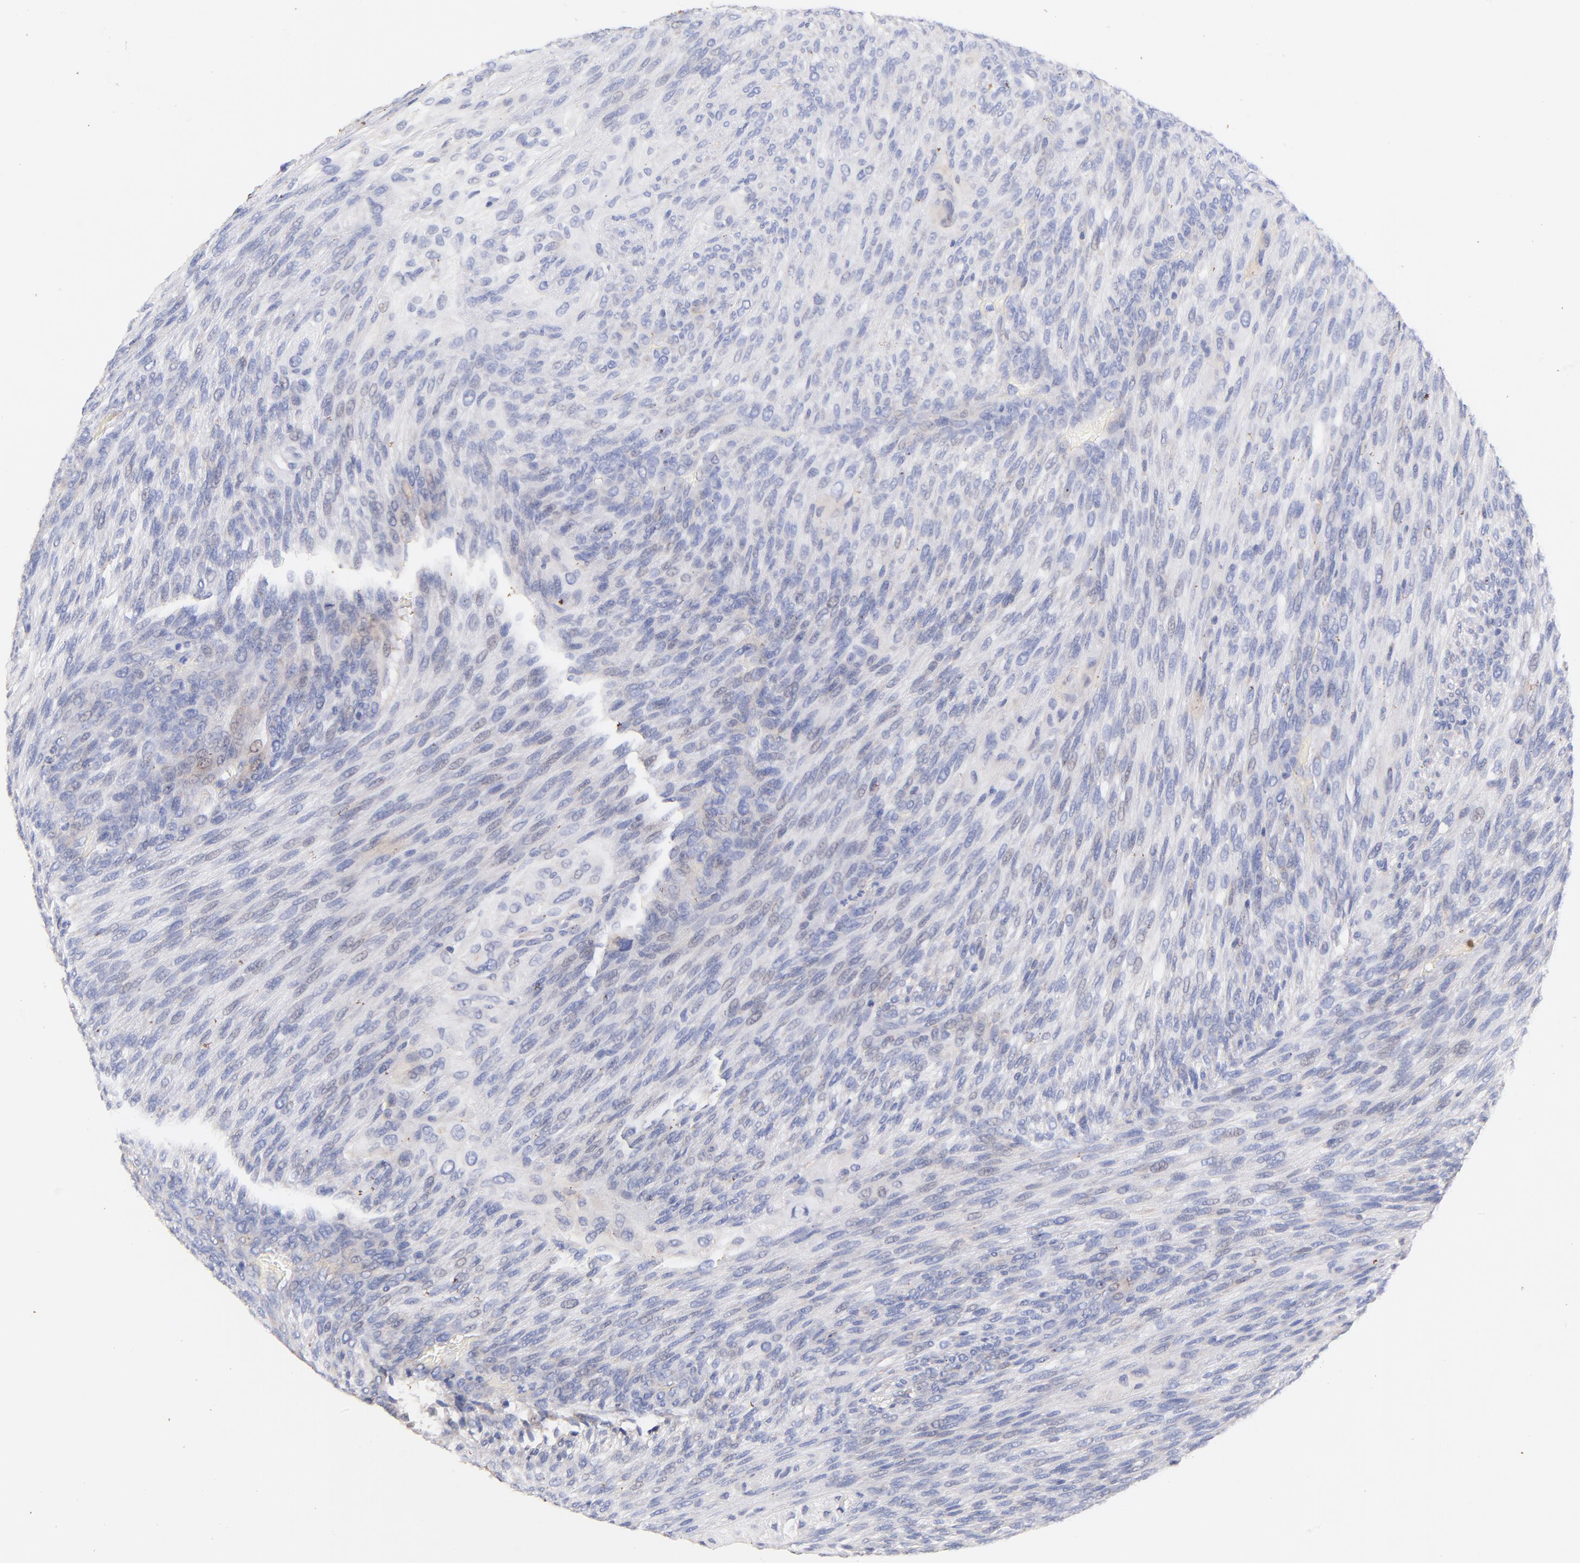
{"staining": {"intensity": "negative", "quantity": "none", "location": "none"}, "tissue": "glioma", "cell_type": "Tumor cells", "image_type": "cancer", "snomed": [{"axis": "morphology", "description": "Glioma, malignant, High grade"}, {"axis": "topography", "description": "Cerebral cortex"}], "caption": "Glioma was stained to show a protein in brown. There is no significant positivity in tumor cells.", "gene": "IGLV7-43", "patient": {"sex": "female", "age": 55}}